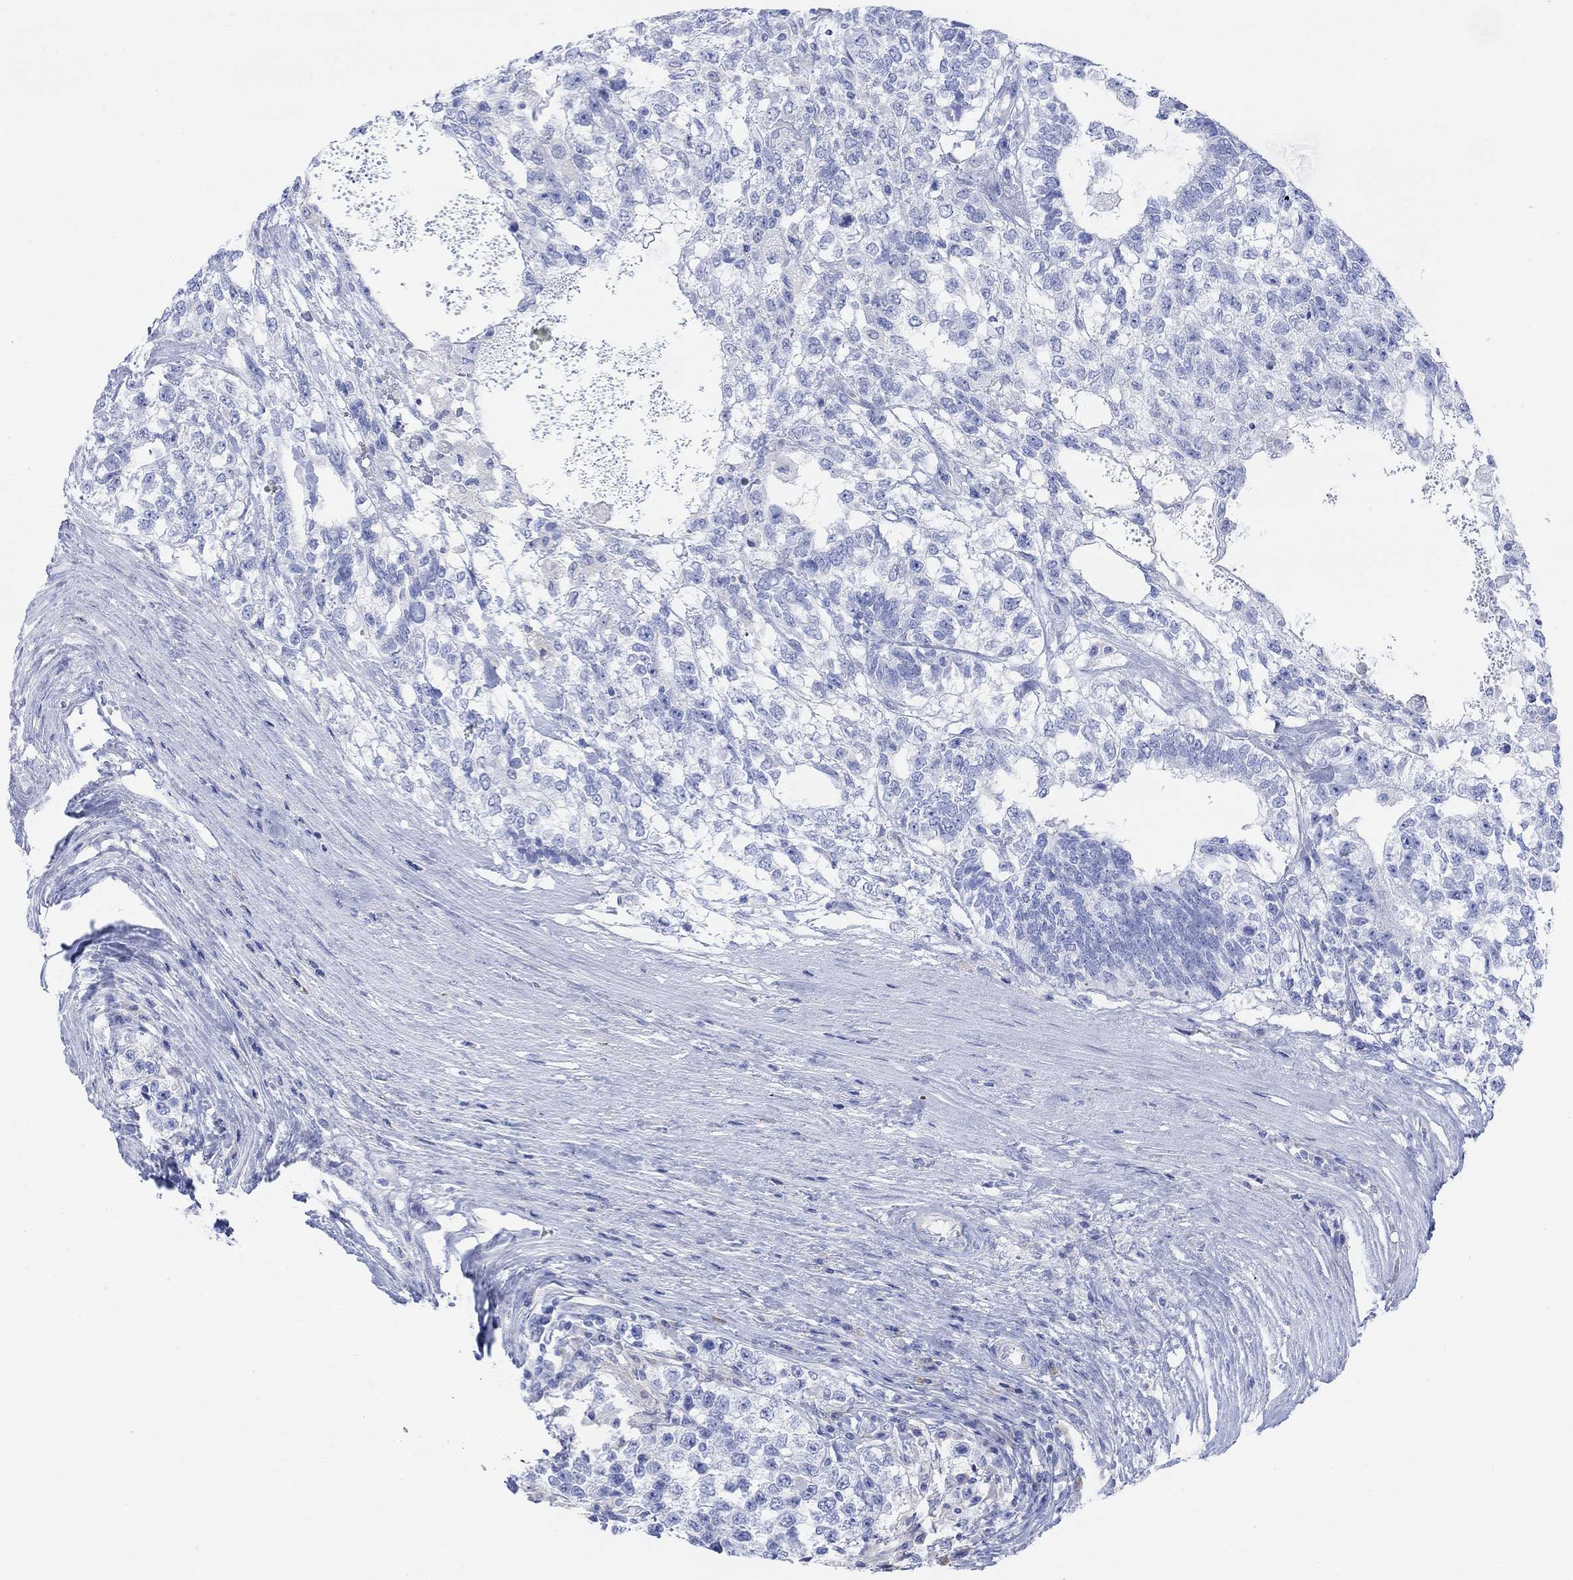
{"staining": {"intensity": "negative", "quantity": "none", "location": "none"}, "tissue": "testis cancer", "cell_type": "Tumor cells", "image_type": "cancer", "snomed": [{"axis": "morphology", "description": "Seminoma, NOS"}, {"axis": "morphology", "description": "Carcinoma, Embryonal, NOS"}, {"axis": "topography", "description": "Testis"}], "caption": "High magnification brightfield microscopy of seminoma (testis) stained with DAB (3,3'-diaminobenzidine) (brown) and counterstained with hematoxylin (blue): tumor cells show no significant expression. (DAB IHC, high magnification).", "gene": "GNG13", "patient": {"sex": "male", "age": 41}}